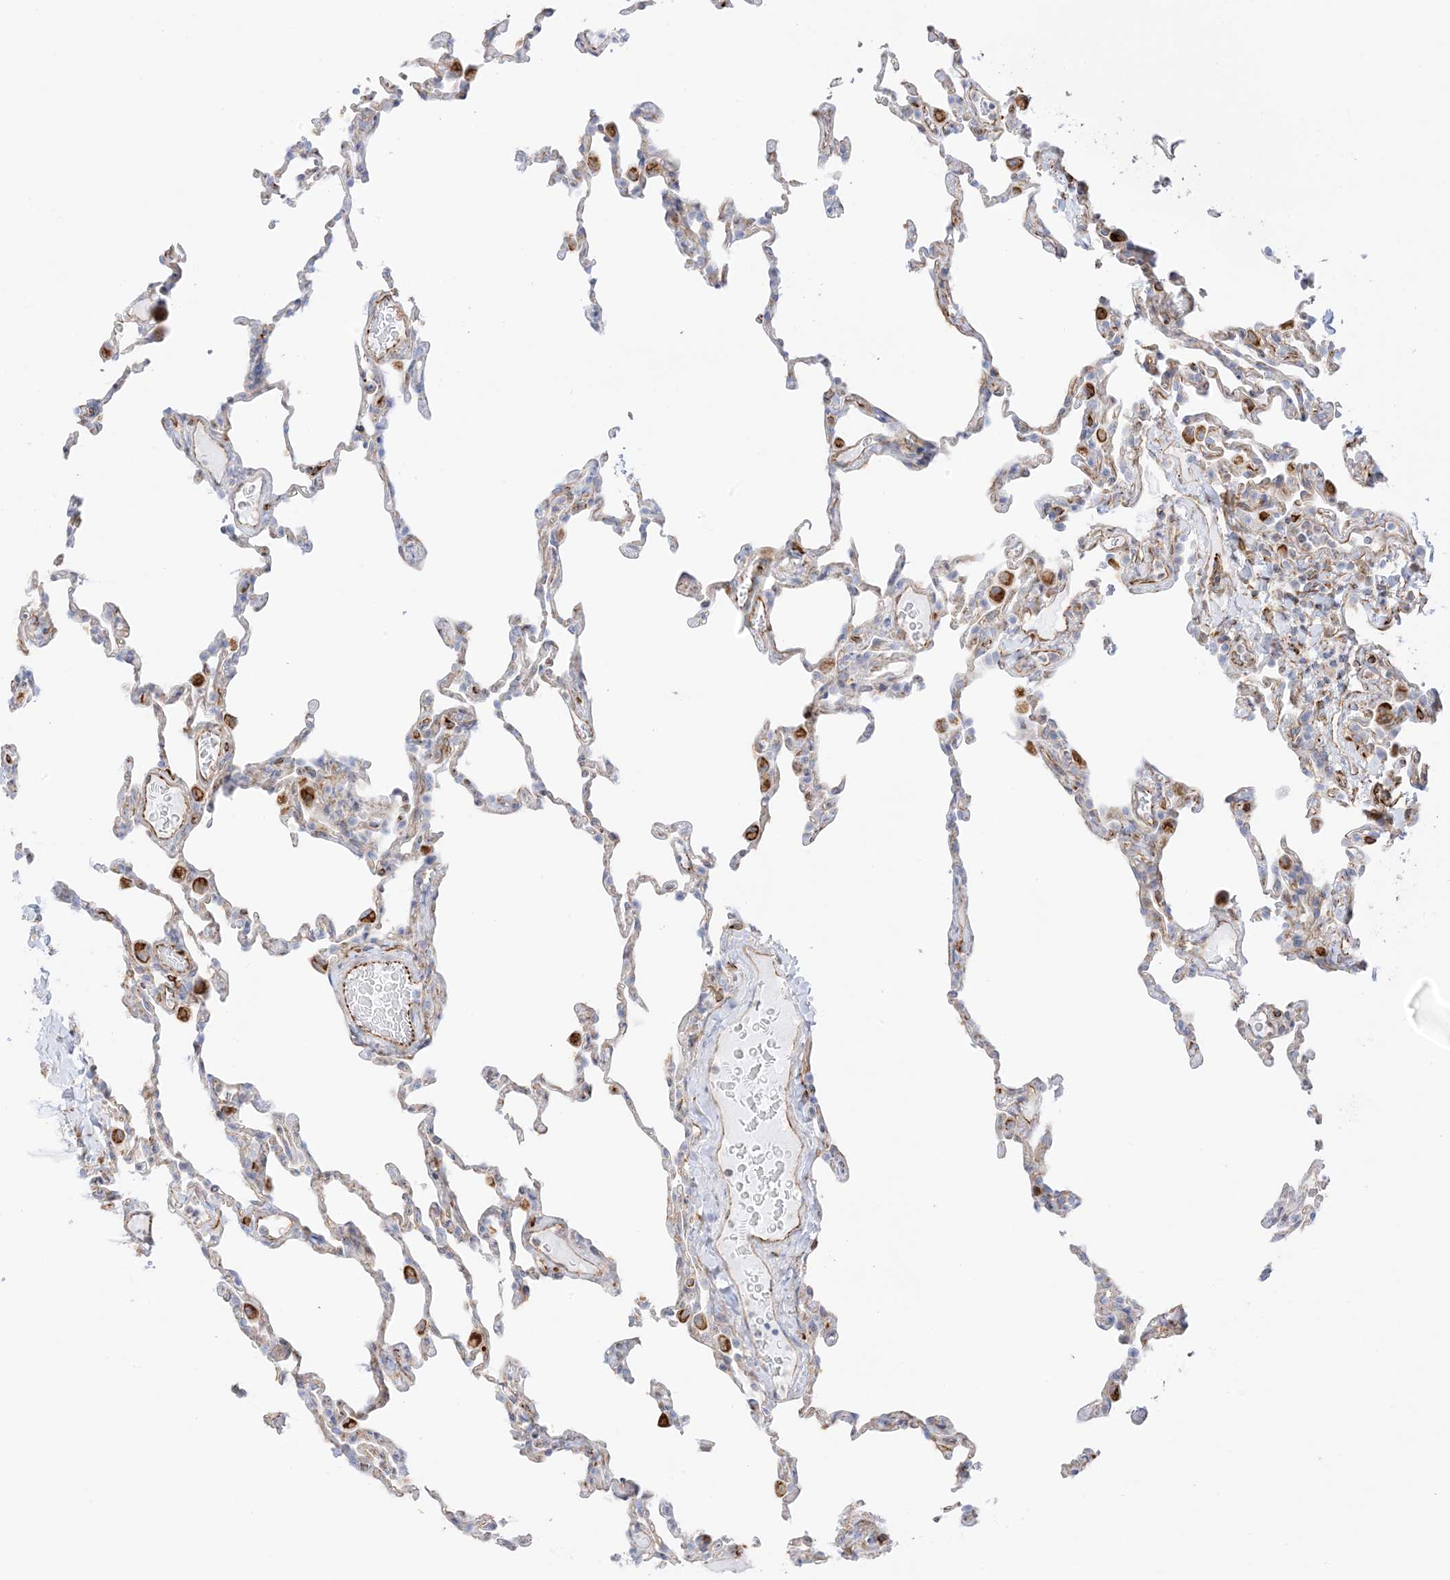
{"staining": {"intensity": "weak", "quantity": "<25%", "location": "cytoplasmic/membranous"}, "tissue": "lung", "cell_type": "Alveolar cells", "image_type": "normal", "snomed": [{"axis": "morphology", "description": "Normal tissue, NOS"}, {"axis": "topography", "description": "Lung"}], "caption": "High power microscopy image of an immunohistochemistry histopathology image of unremarkable lung, revealing no significant expression in alveolar cells.", "gene": "PID1", "patient": {"sex": "male", "age": 20}}